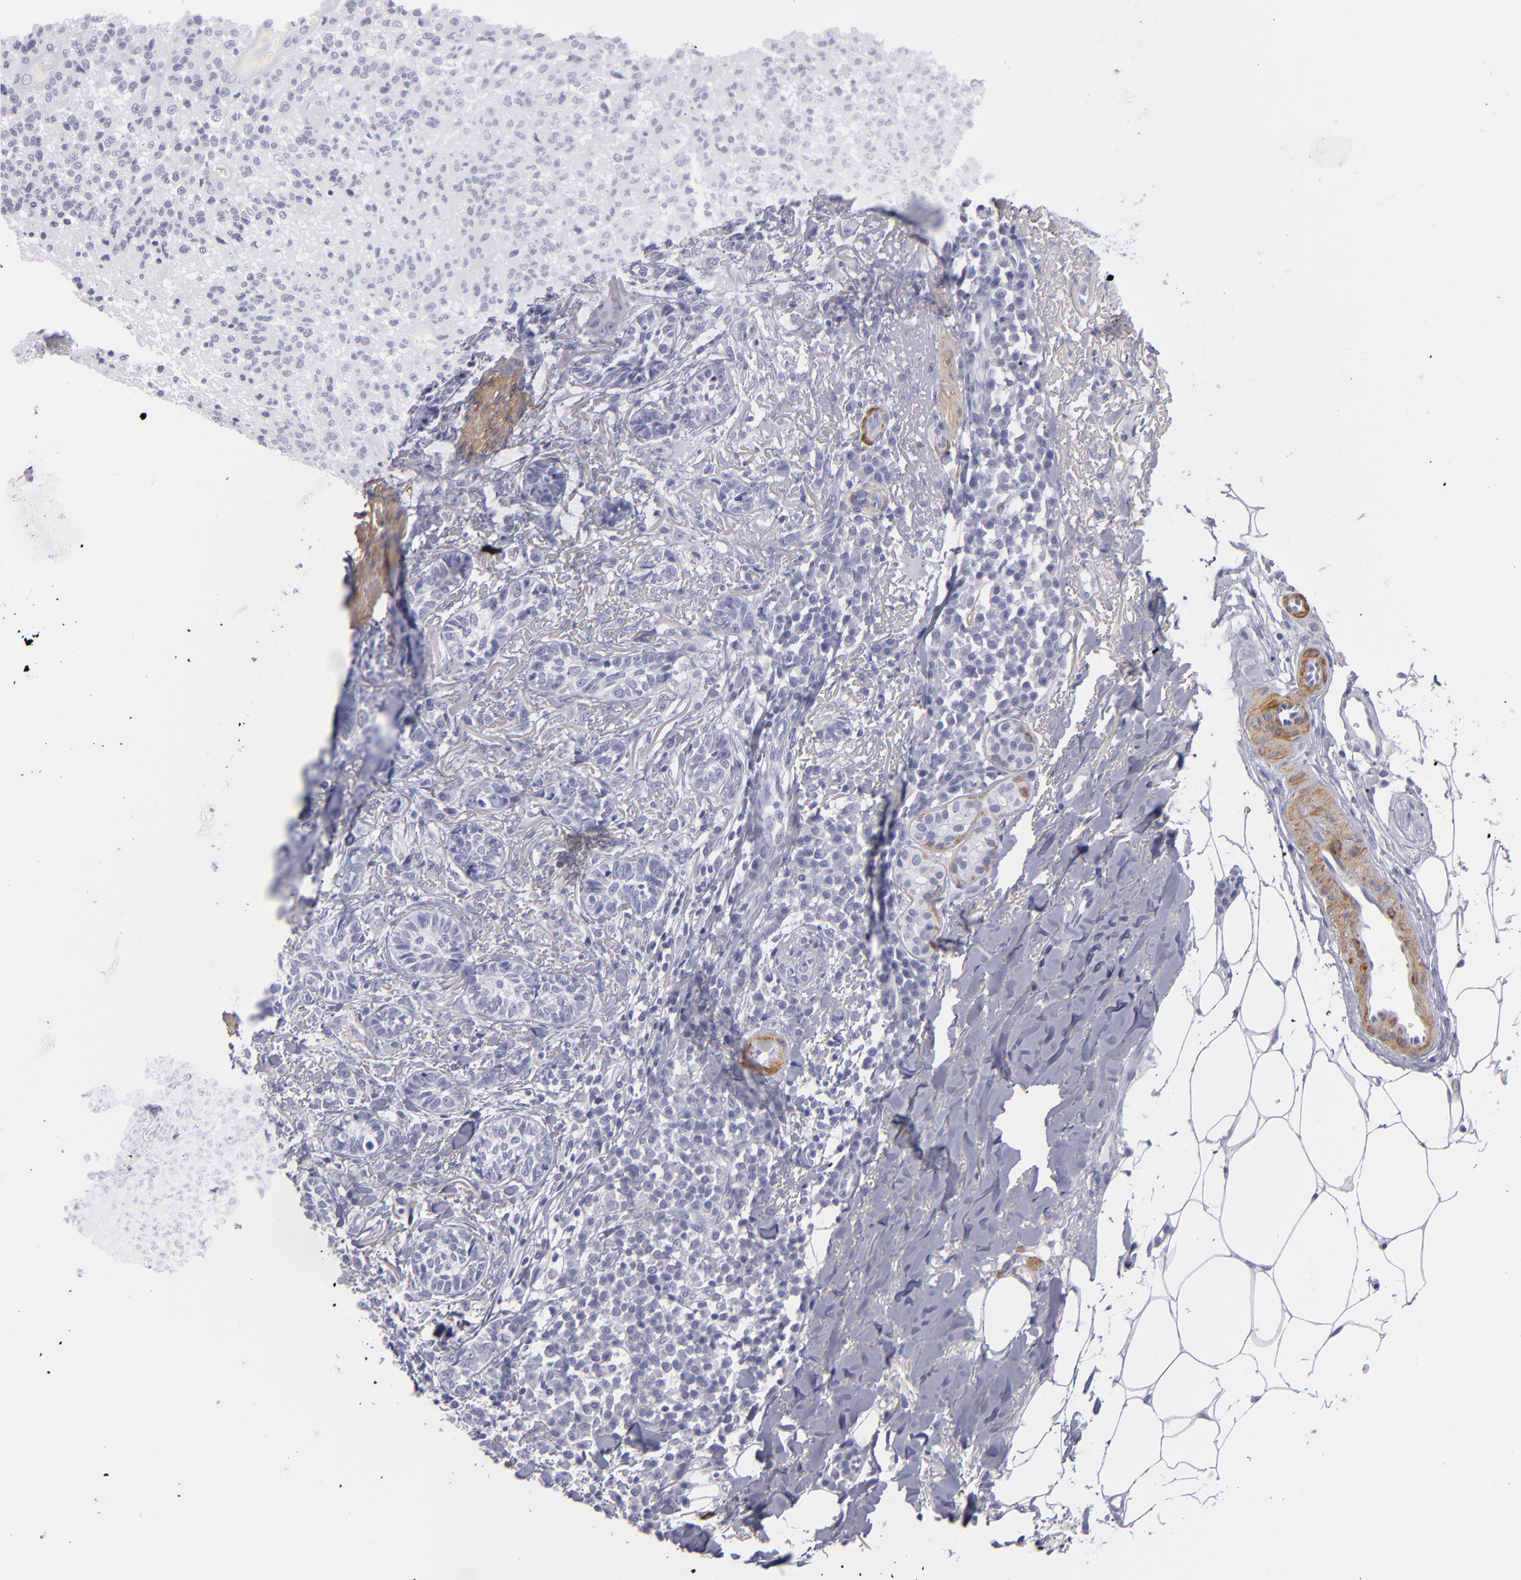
{"staining": {"intensity": "negative", "quantity": "none", "location": "none"}, "tissue": "skin cancer", "cell_type": "Tumor cells", "image_type": "cancer", "snomed": [{"axis": "morphology", "description": "Basal cell carcinoma"}, {"axis": "topography", "description": "Skin"}], "caption": "There is no significant expression in tumor cells of skin cancer. The staining was performed using DAB (3,3'-diaminobenzidine) to visualize the protein expression in brown, while the nuclei were stained in blue with hematoxylin (Magnification: 20x).", "gene": "MYH11", "patient": {"sex": "female", "age": 89}}